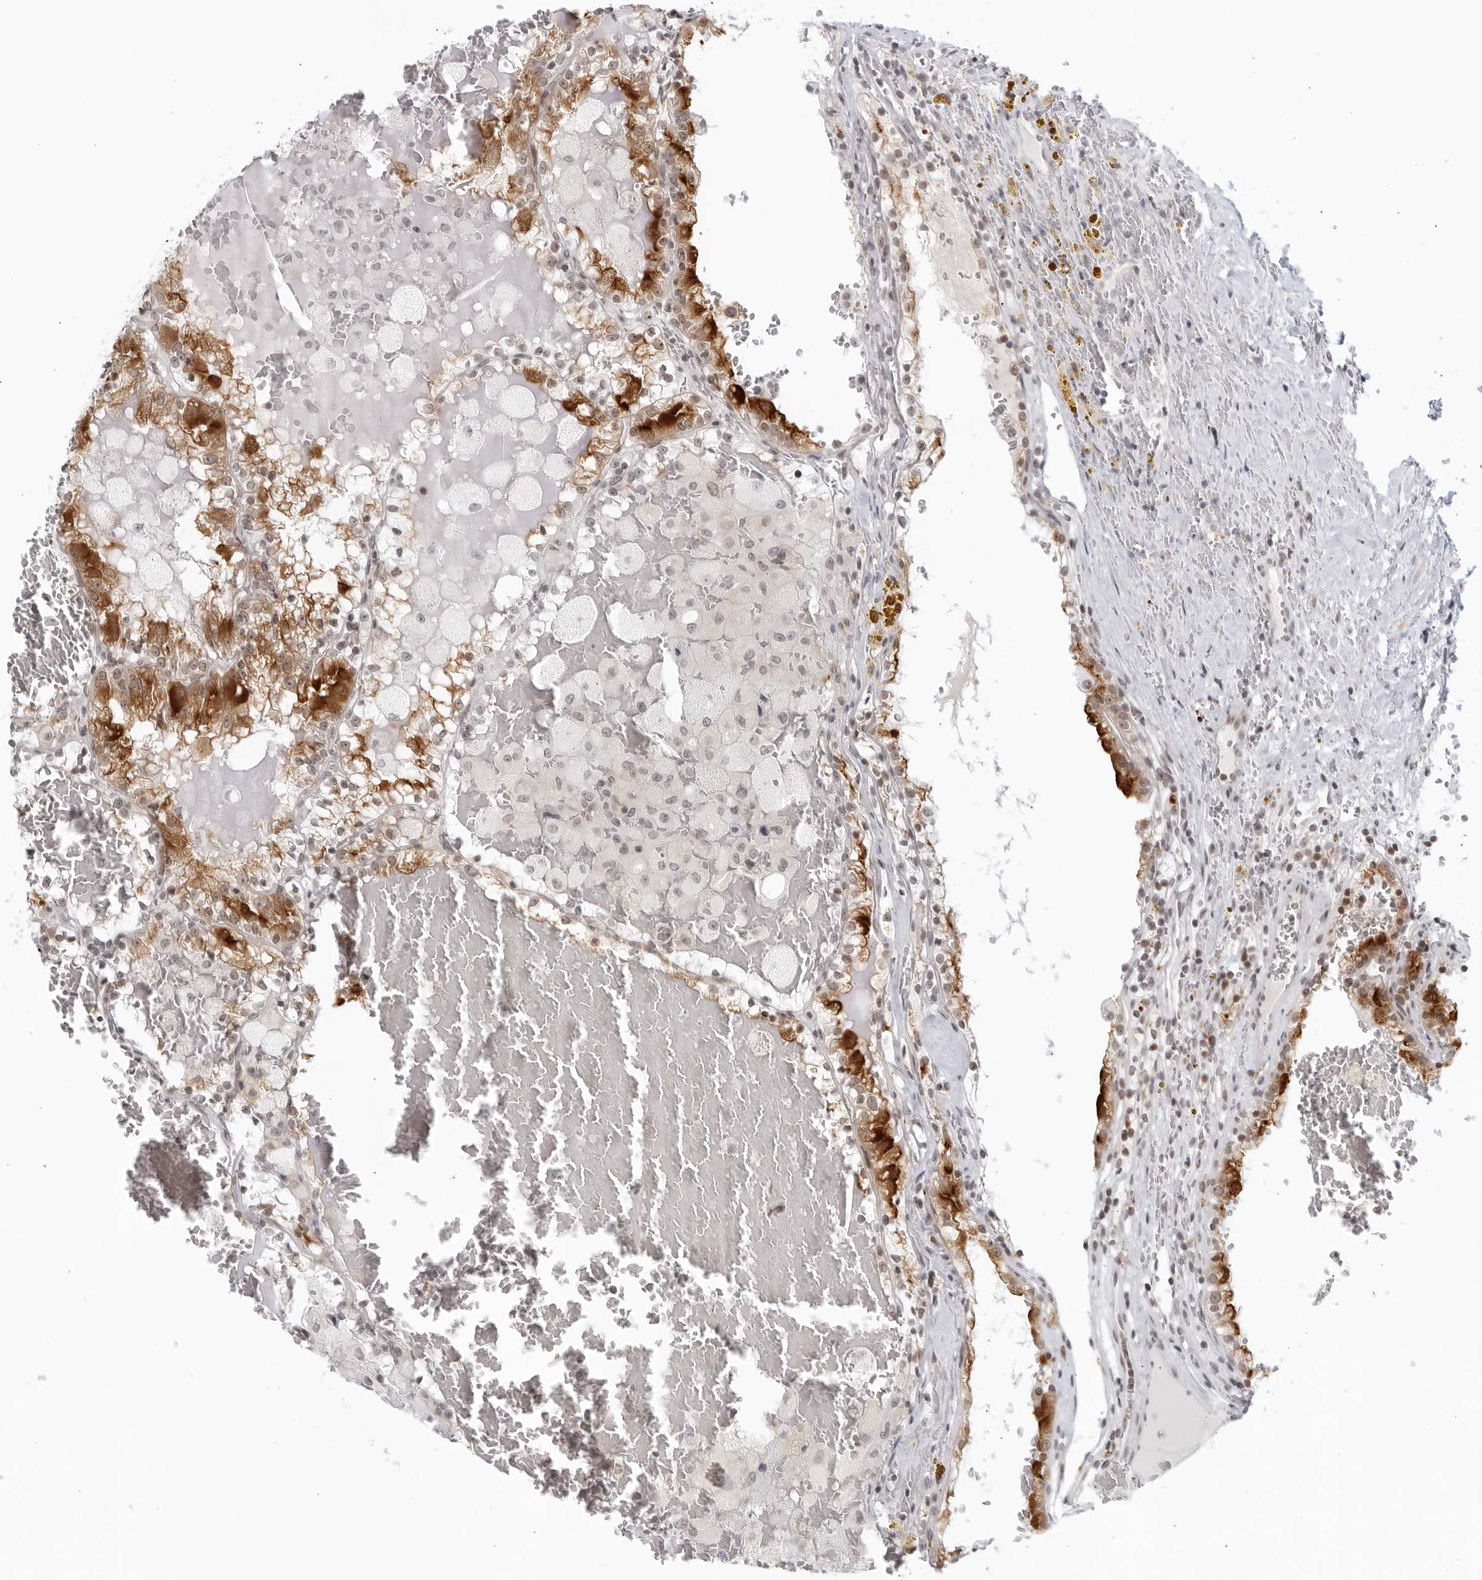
{"staining": {"intensity": "strong", "quantity": "25%-75%", "location": "cytoplasmic/membranous"}, "tissue": "renal cancer", "cell_type": "Tumor cells", "image_type": "cancer", "snomed": [{"axis": "morphology", "description": "Adenocarcinoma, NOS"}, {"axis": "topography", "description": "Kidney"}], "caption": "The image reveals staining of renal cancer, revealing strong cytoplasmic/membranous protein positivity (brown color) within tumor cells.", "gene": "RAB11FIP3", "patient": {"sex": "female", "age": 56}}